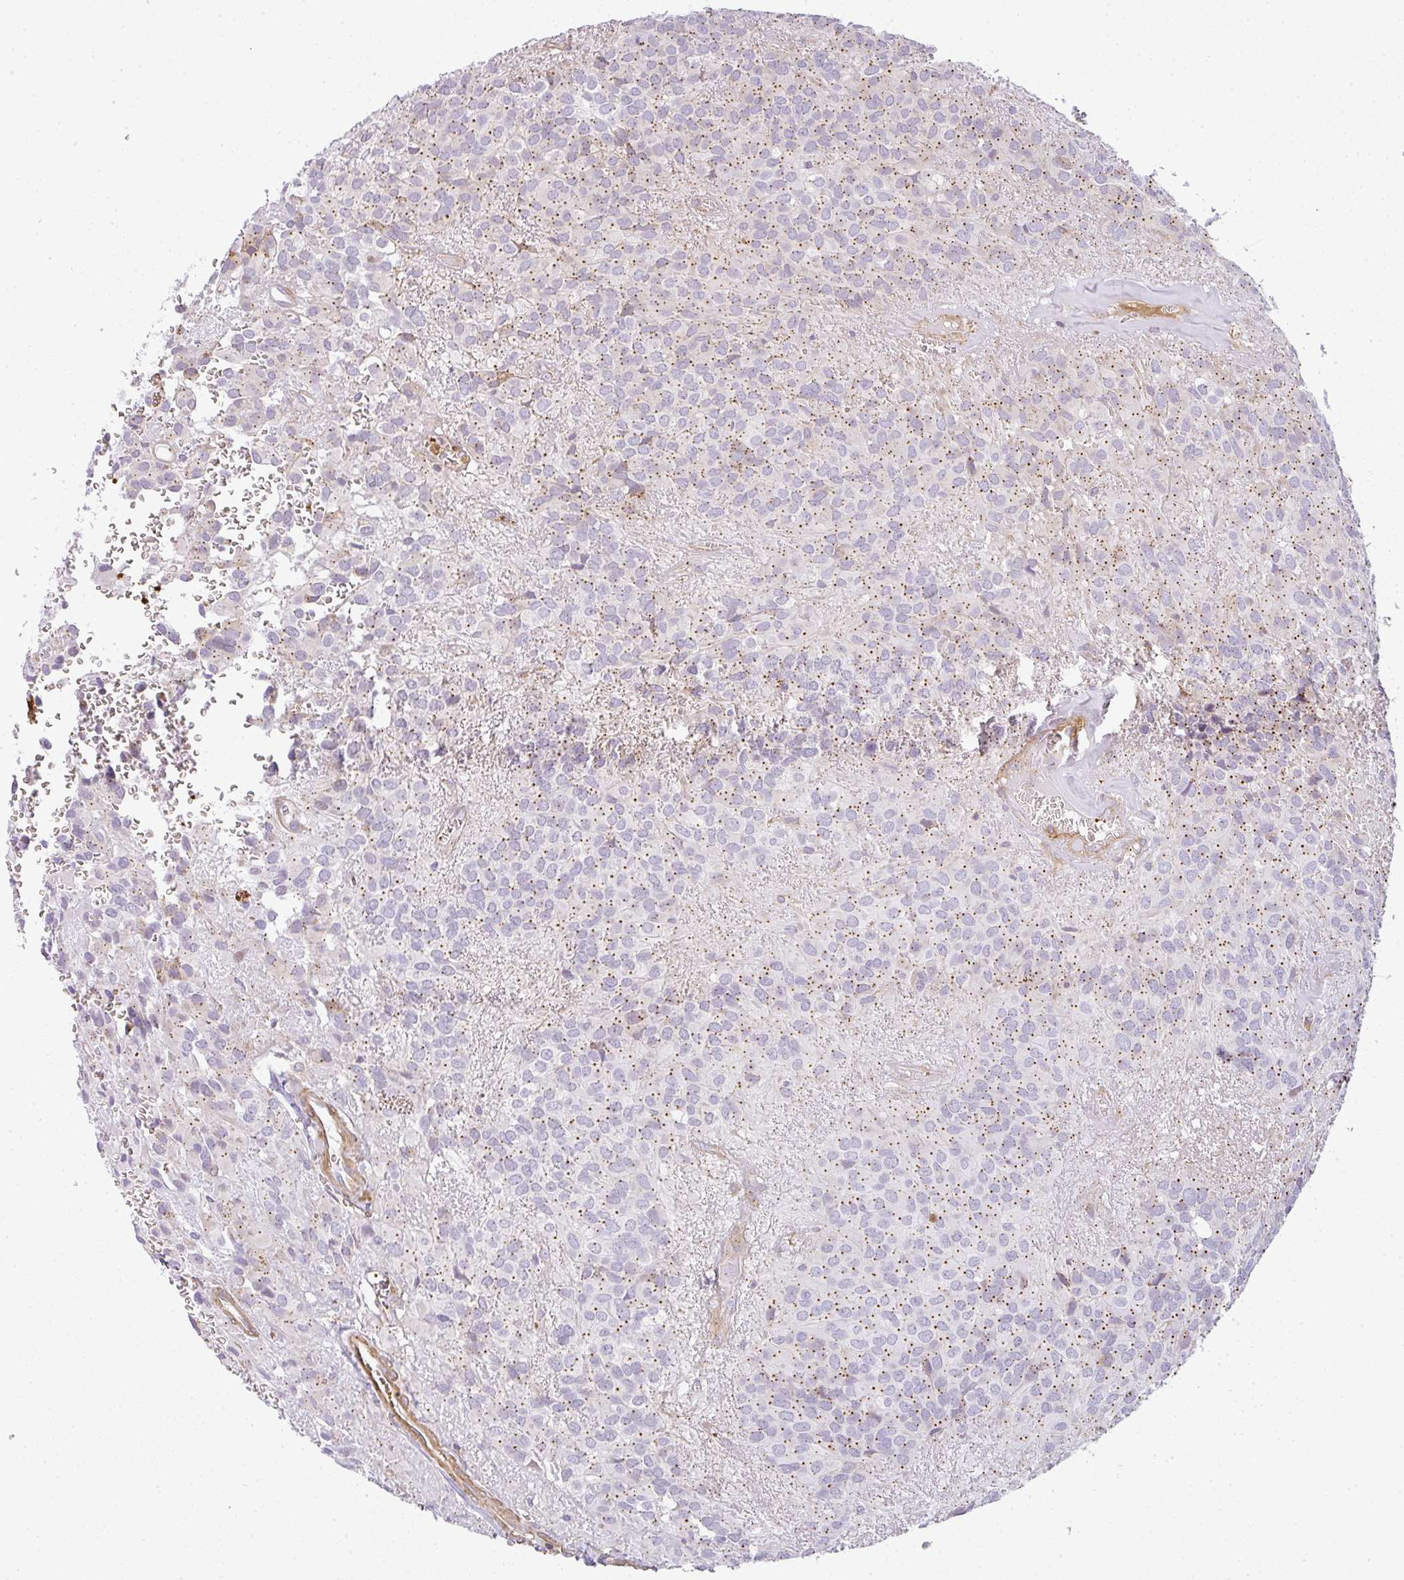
{"staining": {"intensity": "moderate", "quantity": "<25%", "location": "cytoplasmic/membranous"}, "tissue": "glioma", "cell_type": "Tumor cells", "image_type": "cancer", "snomed": [{"axis": "morphology", "description": "Glioma, malignant, Low grade"}, {"axis": "topography", "description": "Brain"}], "caption": "A brown stain highlights moderate cytoplasmic/membranous expression of a protein in malignant low-grade glioma tumor cells.", "gene": "SULF1", "patient": {"sex": "male", "age": 56}}